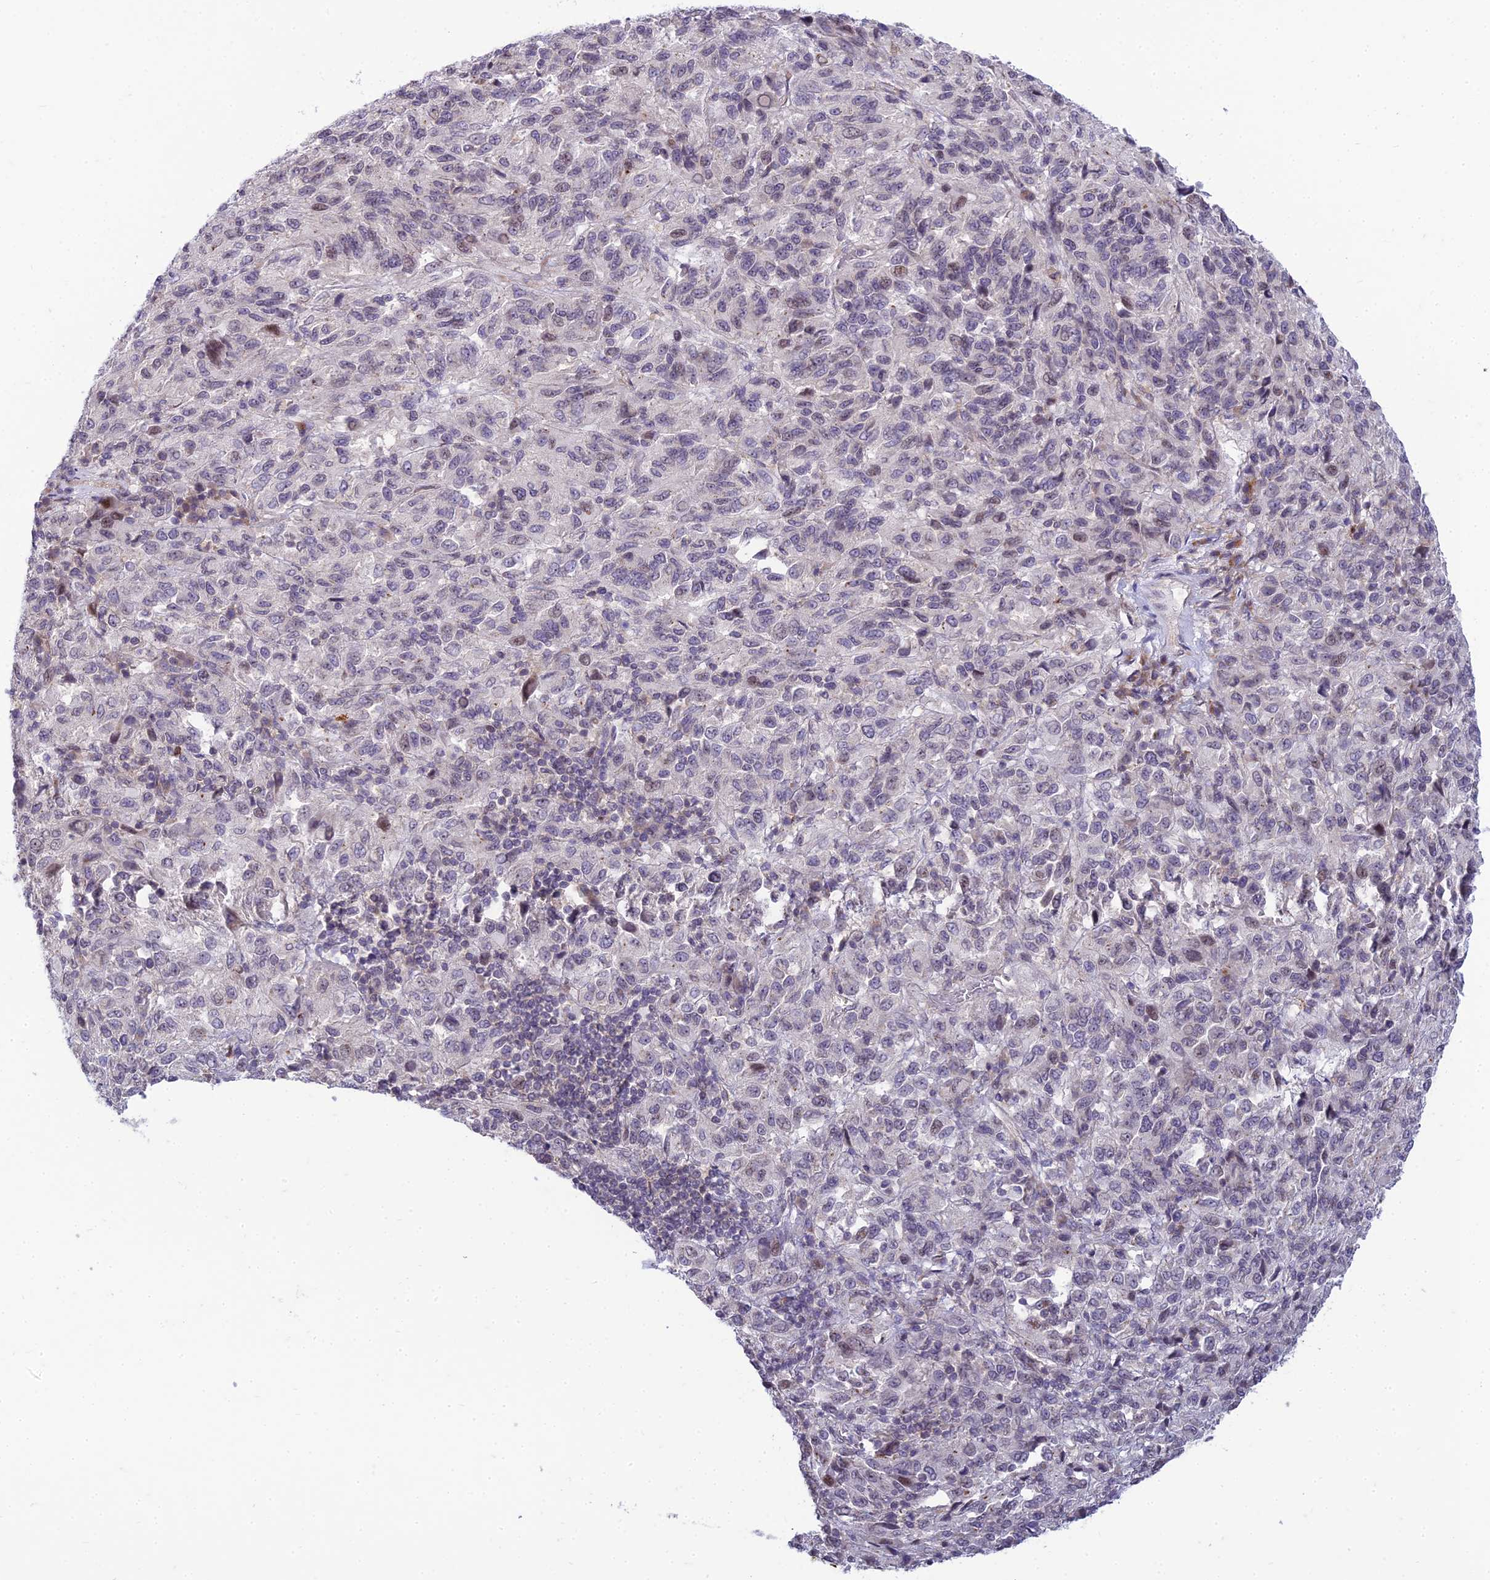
{"staining": {"intensity": "negative", "quantity": "none", "location": "none"}, "tissue": "melanoma", "cell_type": "Tumor cells", "image_type": "cancer", "snomed": [{"axis": "morphology", "description": "Malignant melanoma, Metastatic site"}, {"axis": "topography", "description": "Lung"}], "caption": "The IHC photomicrograph has no significant expression in tumor cells of malignant melanoma (metastatic site) tissue. (Stains: DAB (3,3'-diaminobenzidine) immunohistochemistry (IHC) with hematoxylin counter stain, Microscopy: brightfield microscopy at high magnification).", "gene": "DTX2", "patient": {"sex": "male", "age": 64}}